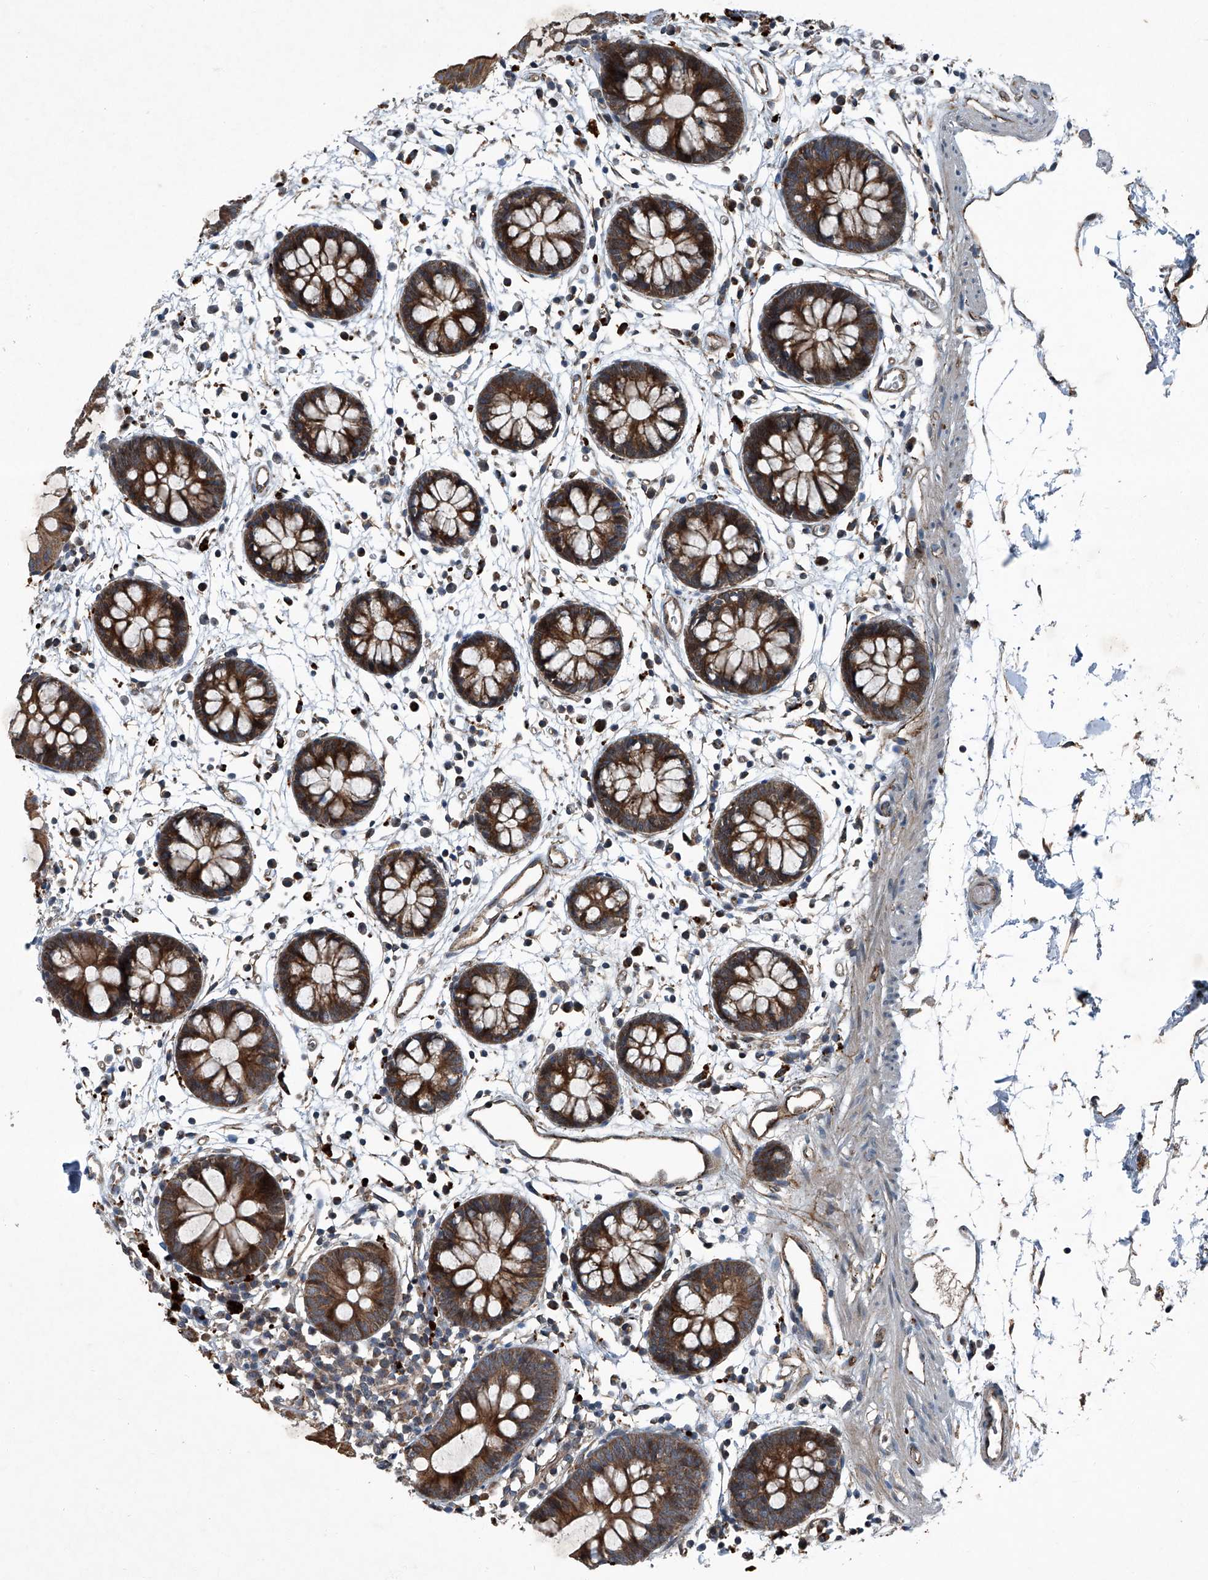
{"staining": {"intensity": "moderate", "quantity": ">75%", "location": "cytoplasmic/membranous"}, "tissue": "colon", "cell_type": "Endothelial cells", "image_type": "normal", "snomed": [{"axis": "morphology", "description": "Normal tissue, NOS"}, {"axis": "topography", "description": "Colon"}], "caption": "The photomicrograph reveals staining of normal colon, revealing moderate cytoplasmic/membranous protein expression (brown color) within endothelial cells.", "gene": "SENP2", "patient": {"sex": "male", "age": 56}}